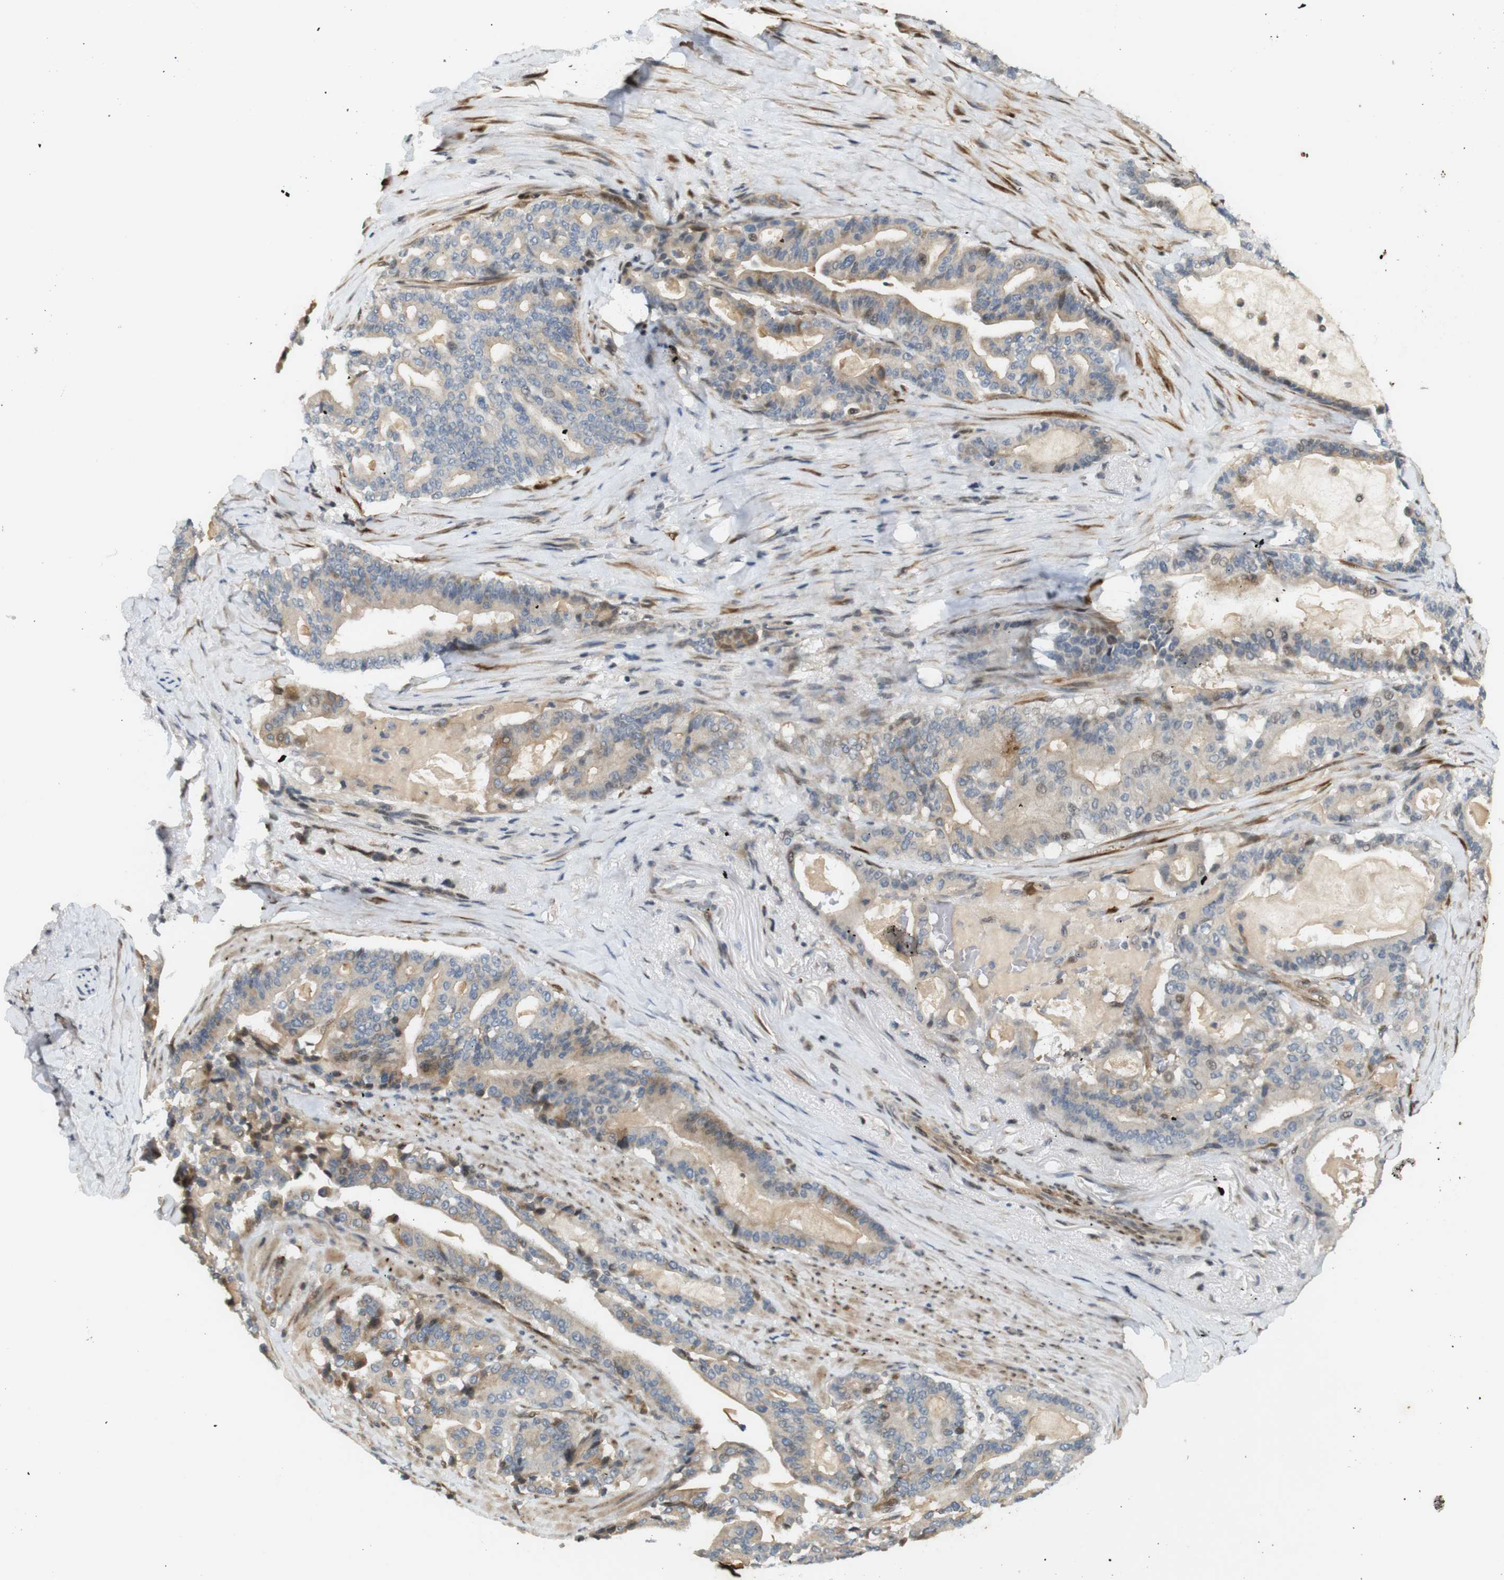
{"staining": {"intensity": "weak", "quantity": ">75%", "location": "cytoplasmic/membranous"}, "tissue": "pancreatic cancer", "cell_type": "Tumor cells", "image_type": "cancer", "snomed": [{"axis": "morphology", "description": "Adenocarcinoma, NOS"}, {"axis": "topography", "description": "Pancreas"}], "caption": "Weak cytoplasmic/membranous expression is identified in about >75% of tumor cells in pancreatic cancer (adenocarcinoma). (IHC, brightfield microscopy, high magnification).", "gene": "PPP1R14A", "patient": {"sex": "male", "age": 63}}